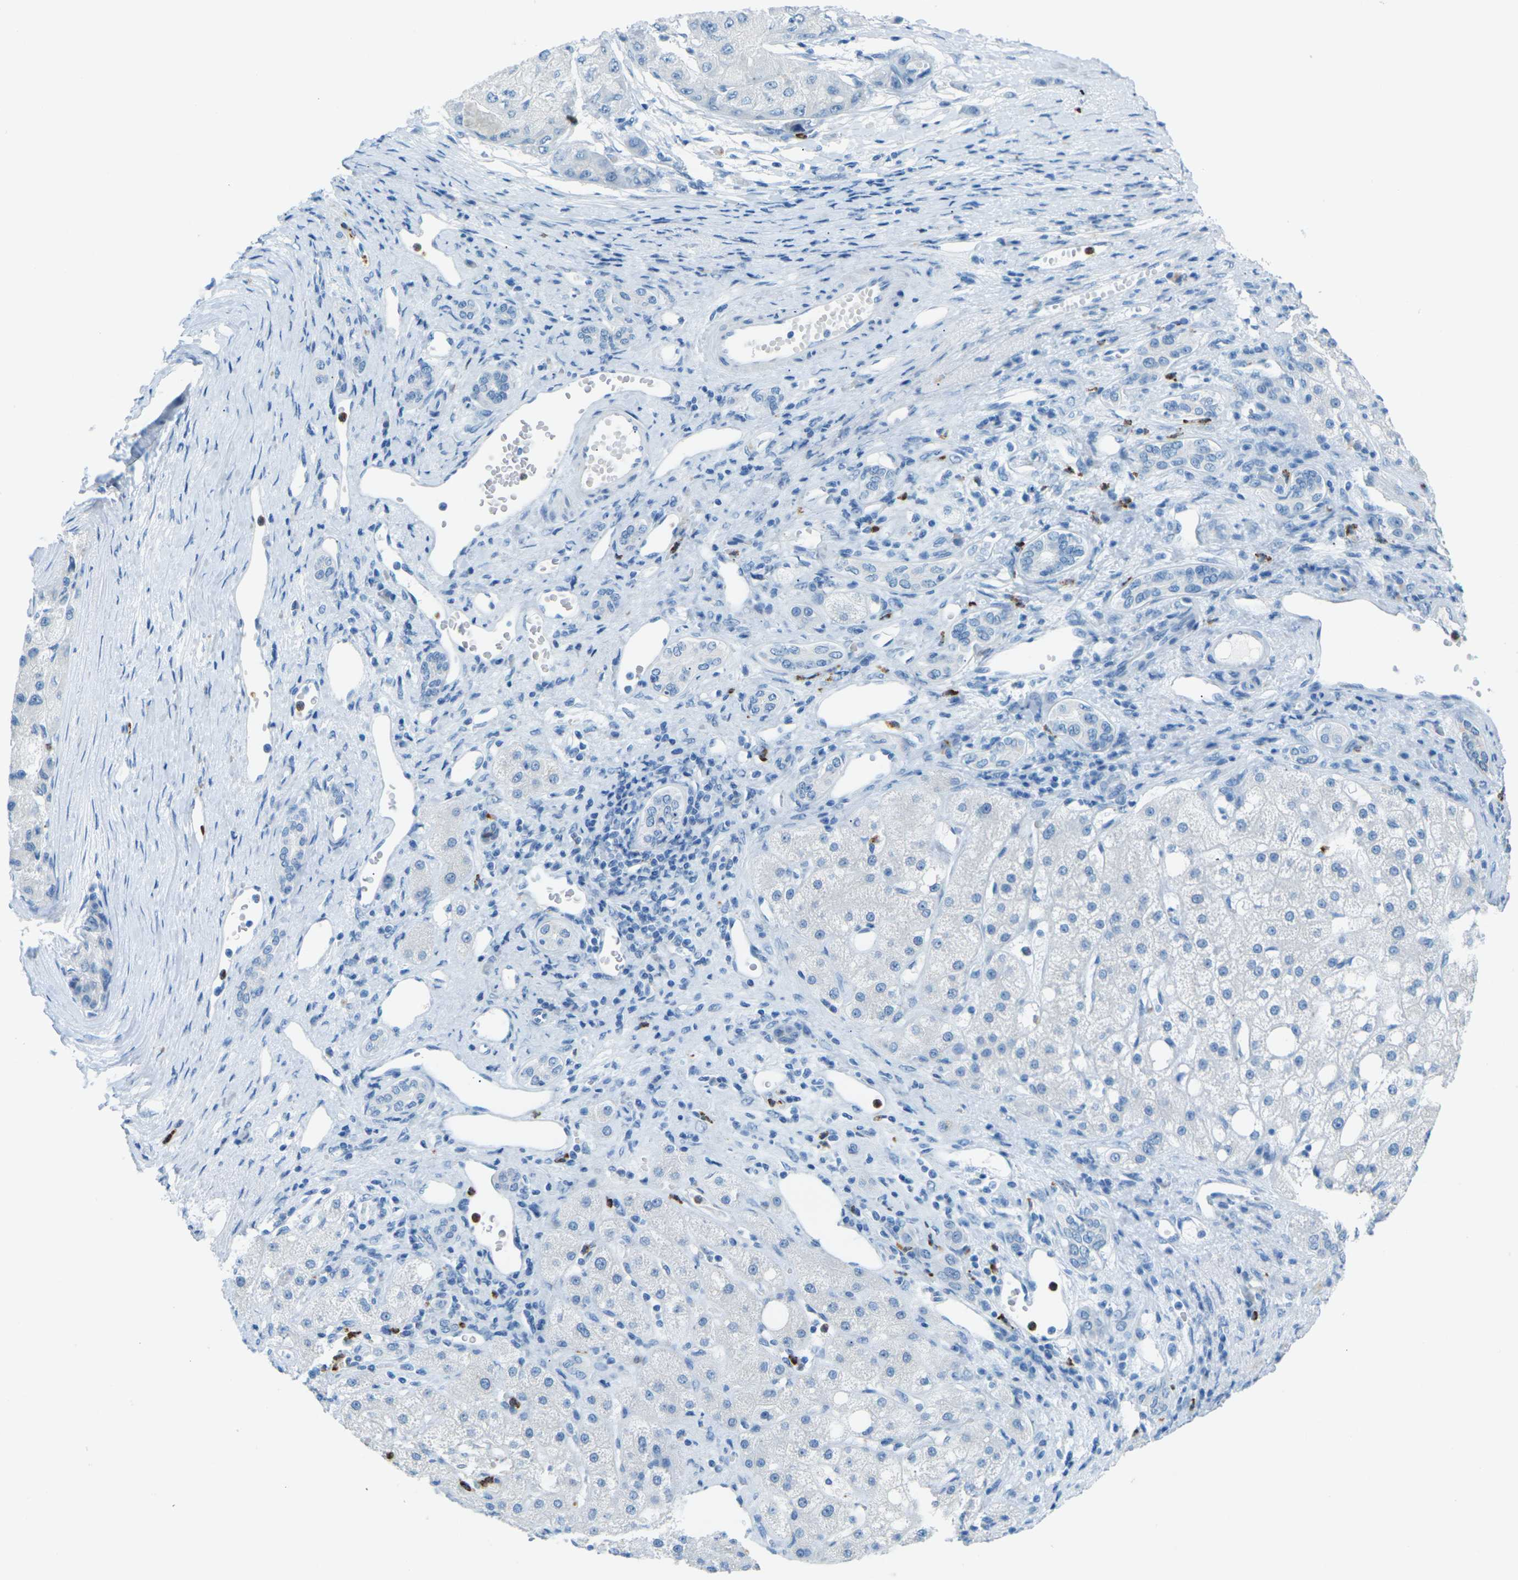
{"staining": {"intensity": "negative", "quantity": "none", "location": "none"}, "tissue": "liver cancer", "cell_type": "Tumor cells", "image_type": "cancer", "snomed": [{"axis": "morphology", "description": "Carcinoma, Hepatocellular, NOS"}, {"axis": "topography", "description": "Liver"}], "caption": "Liver cancer (hepatocellular carcinoma) was stained to show a protein in brown. There is no significant expression in tumor cells.", "gene": "CDH16", "patient": {"sex": "male", "age": 80}}